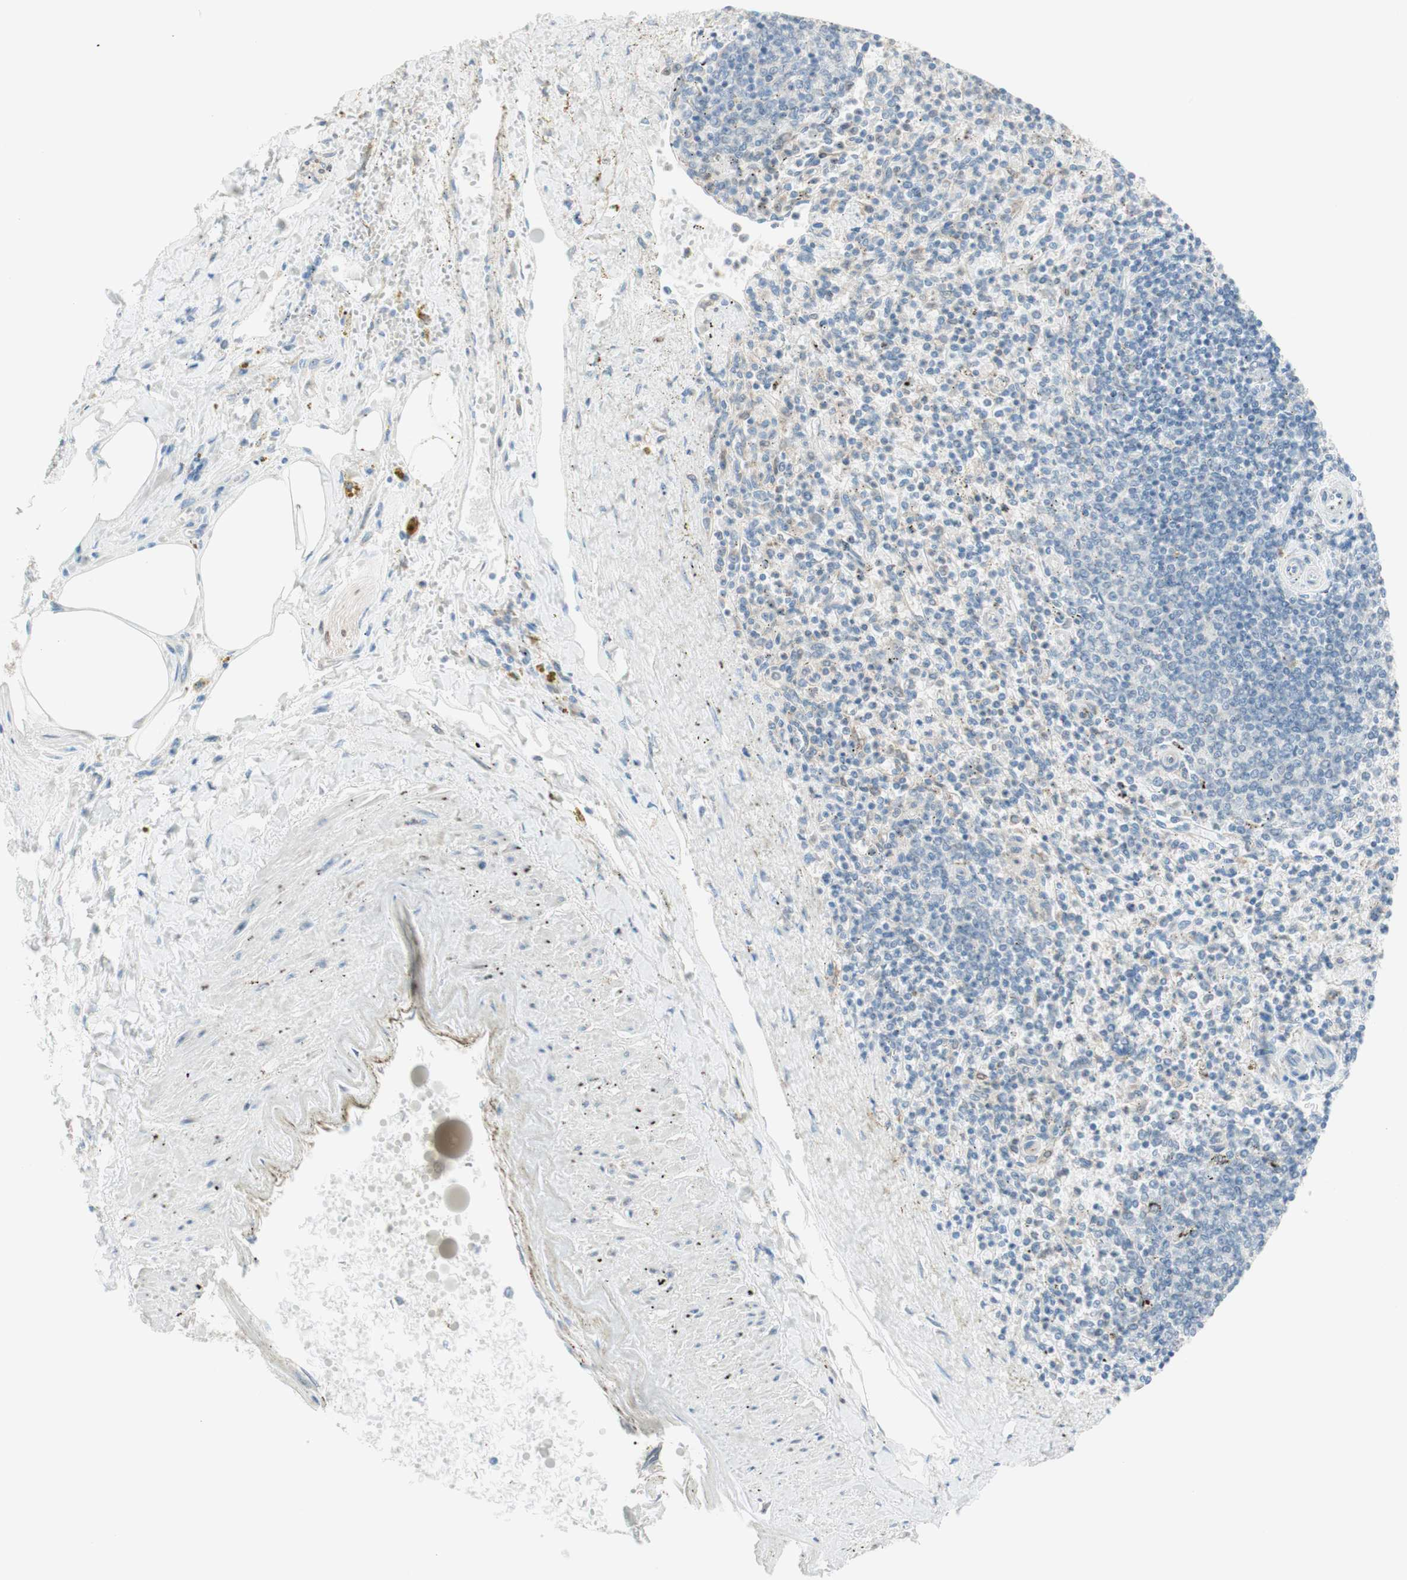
{"staining": {"intensity": "moderate", "quantity": "<25%", "location": "cytoplasmic/membranous"}, "tissue": "spleen", "cell_type": "Cells in red pulp", "image_type": "normal", "snomed": [{"axis": "morphology", "description": "Normal tissue, NOS"}, {"axis": "topography", "description": "Spleen"}], "caption": "Cells in red pulp exhibit low levels of moderate cytoplasmic/membranous positivity in approximately <25% of cells in unremarkable spleen.", "gene": "COMT", "patient": {"sex": "male", "age": 72}}